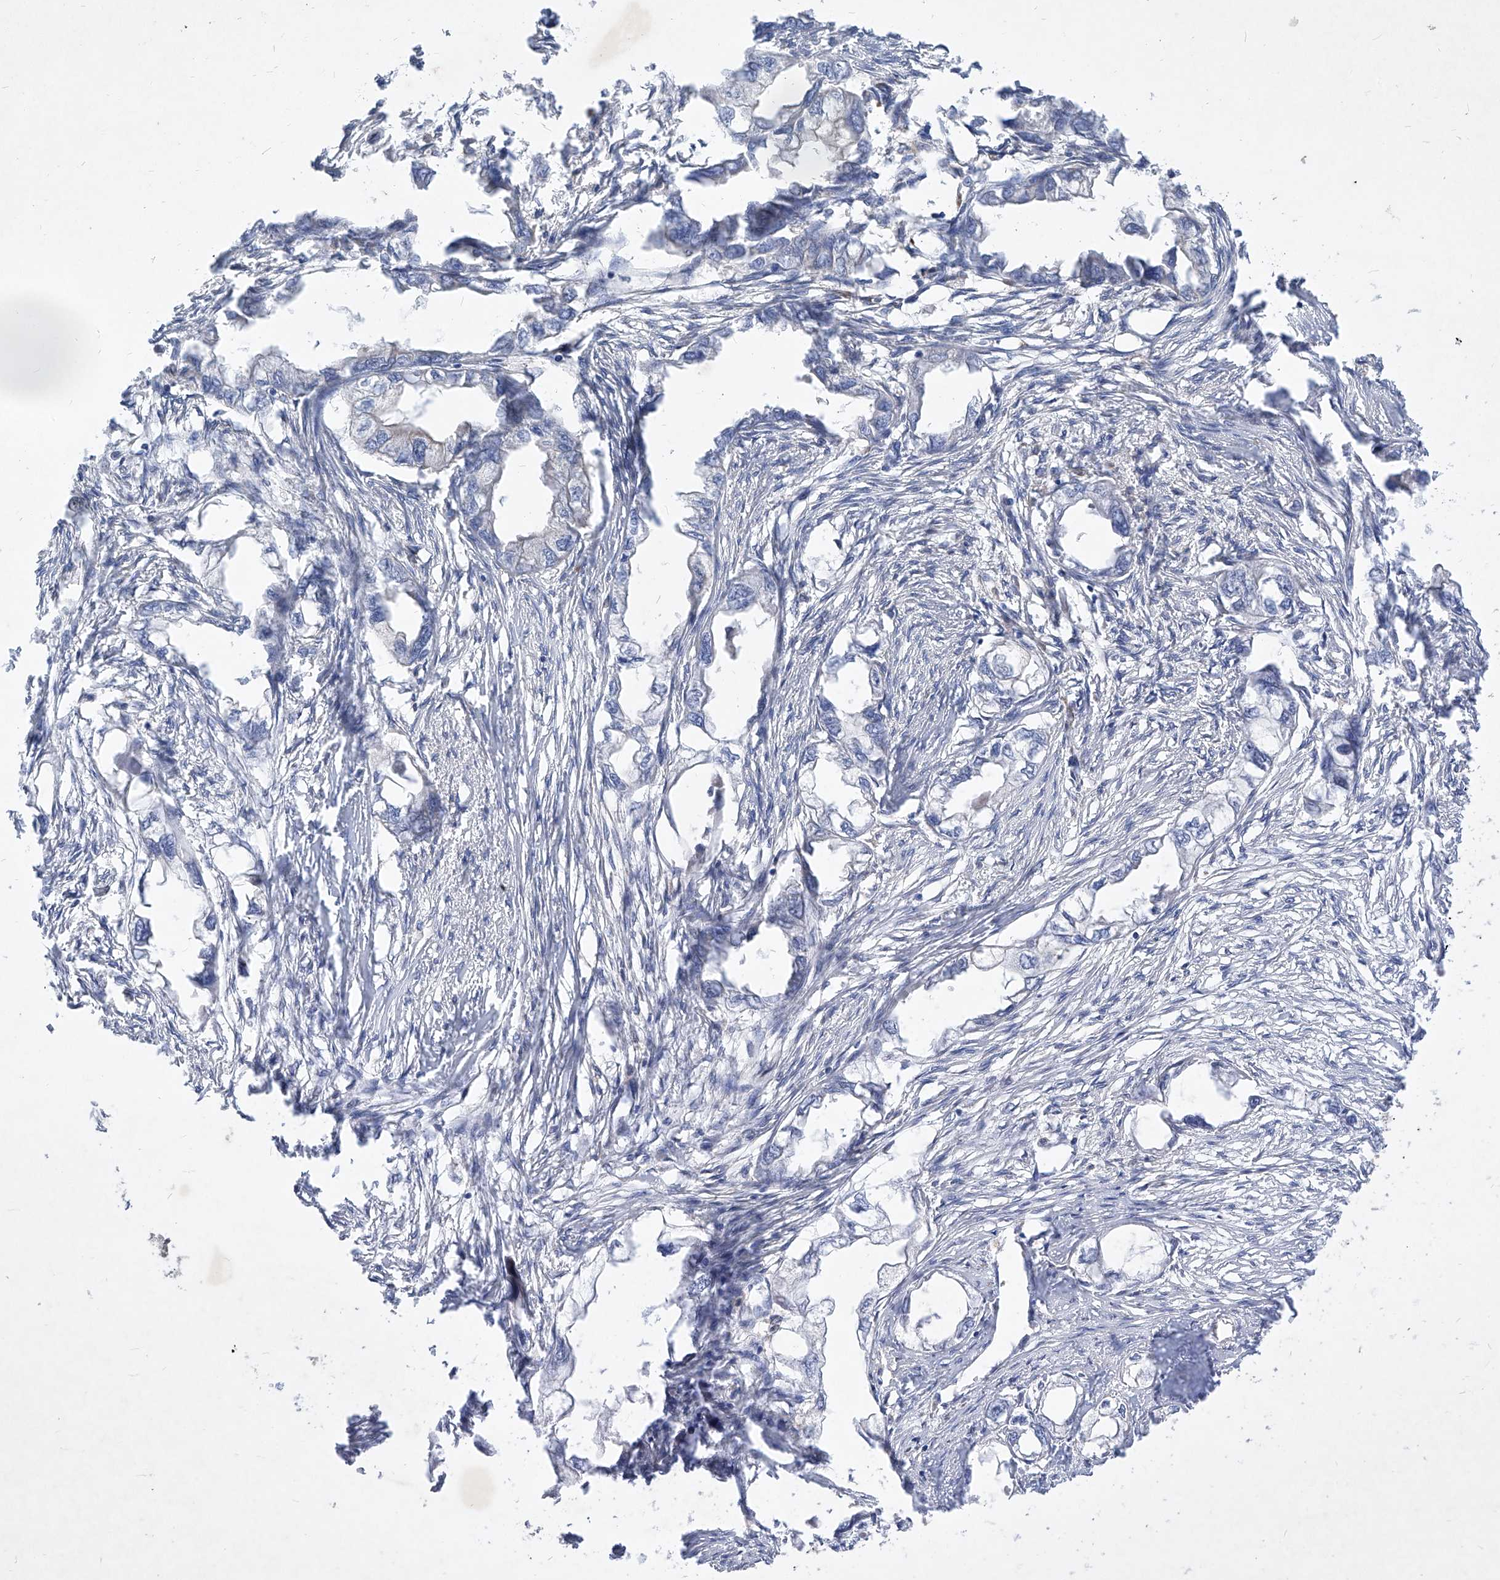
{"staining": {"intensity": "negative", "quantity": "none", "location": "none"}, "tissue": "endometrial cancer", "cell_type": "Tumor cells", "image_type": "cancer", "snomed": [{"axis": "morphology", "description": "Adenocarcinoma, NOS"}, {"axis": "morphology", "description": "Adenocarcinoma, metastatic, NOS"}, {"axis": "topography", "description": "Adipose tissue"}, {"axis": "topography", "description": "Endometrium"}], "caption": "This is an IHC histopathology image of metastatic adenocarcinoma (endometrial). There is no staining in tumor cells.", "gene": "COQ3", "patient": {"sex": "female", "age": 67}}